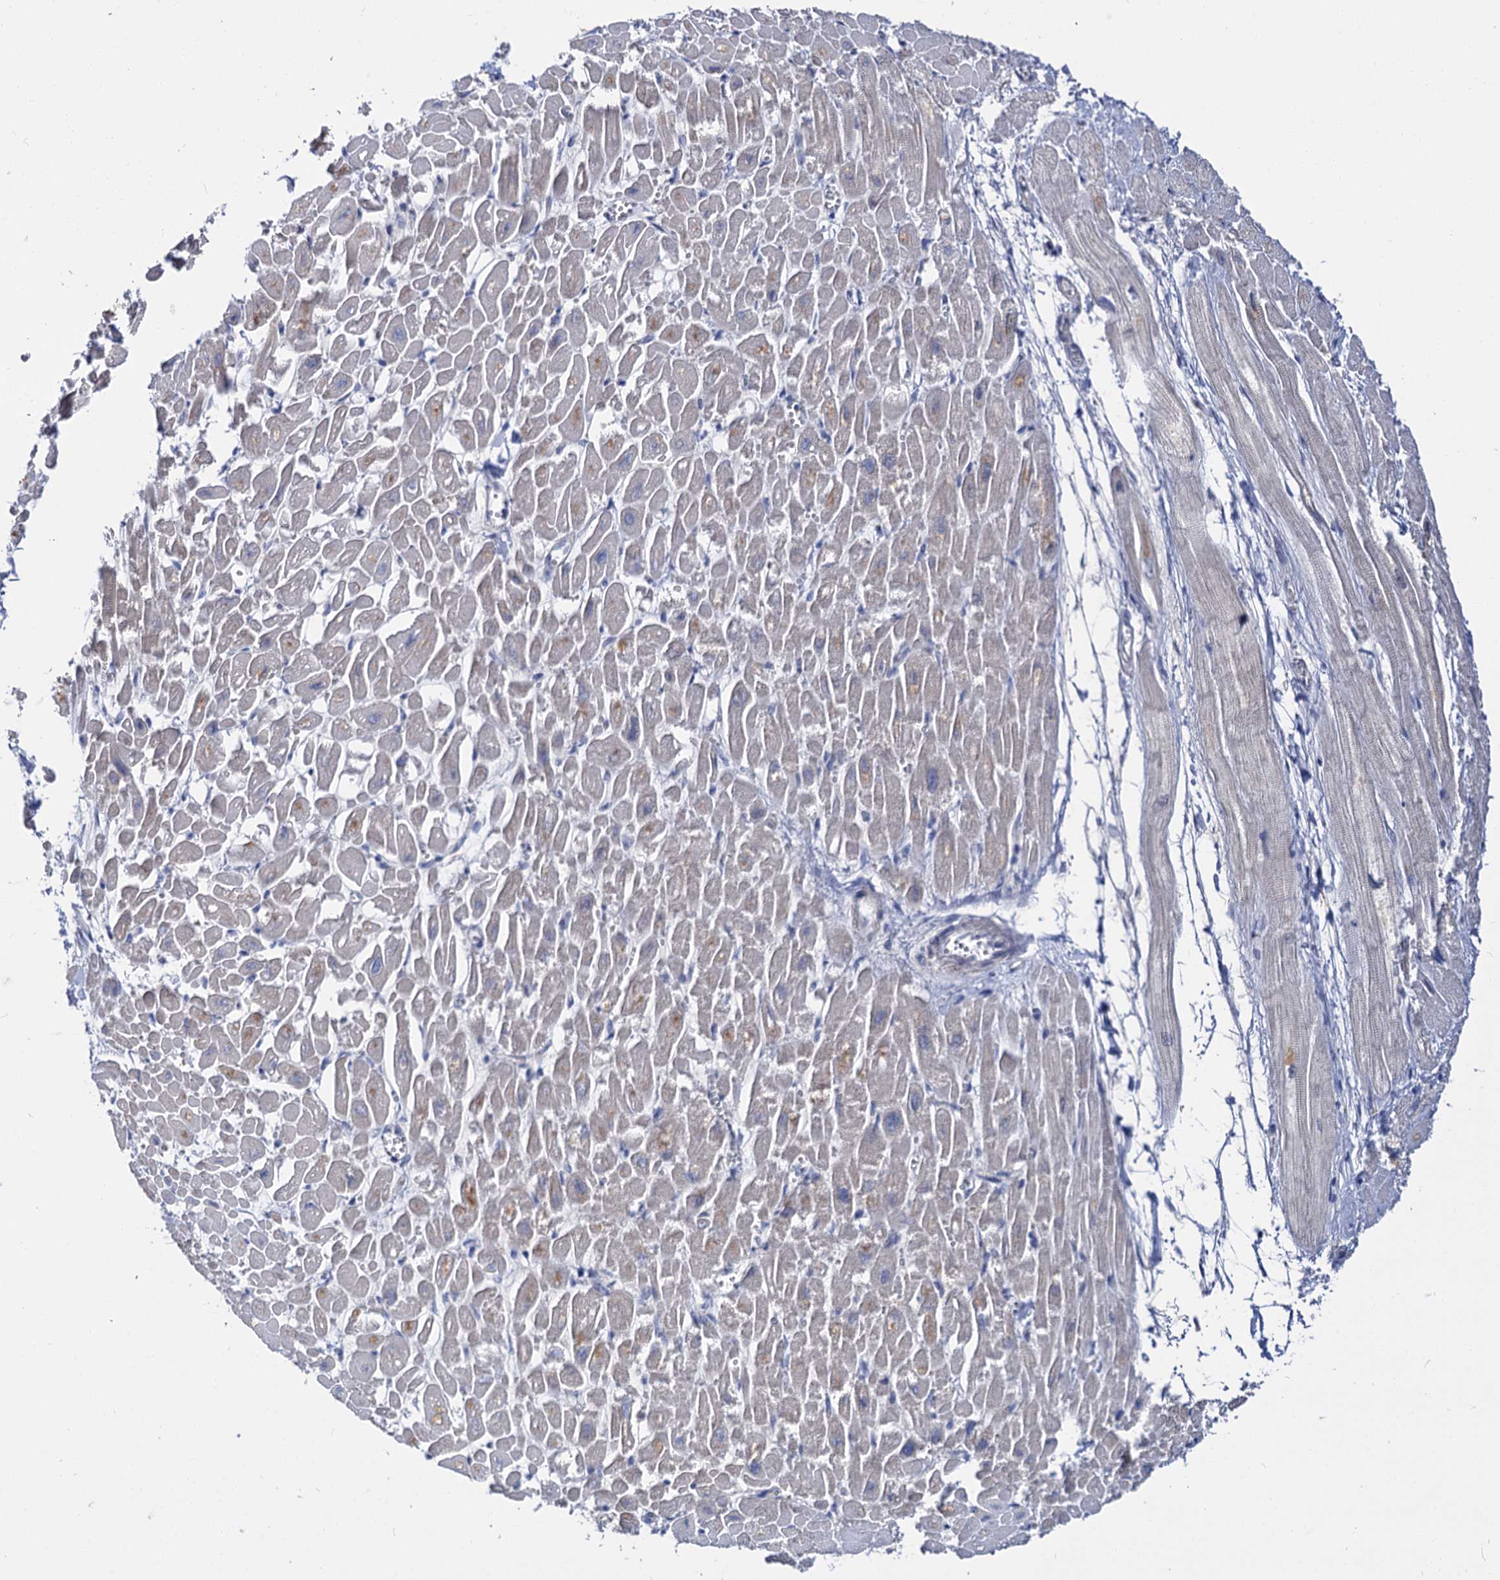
{"staining": {"intensity": "weak", "quantity": "<25%", "location": "cytoplasmic/membranous"}, "tissue": "heart muscle", "cell_type": "Cardiomyocytes", "image_type": "normal", "snomed": [{"axis": "morphology", "description": "Normal tissue, NOS"}, {"axis": "topography", "description": "Heart"}], "caption": "DAB (3,3'-diaminobenzidine) immunohistochemical staining of unremarkable human heart muscle displays no significant staining in cardiomyocytes.", "gene": "NEK10", "patient": {"sex": "male", "age": 54}}